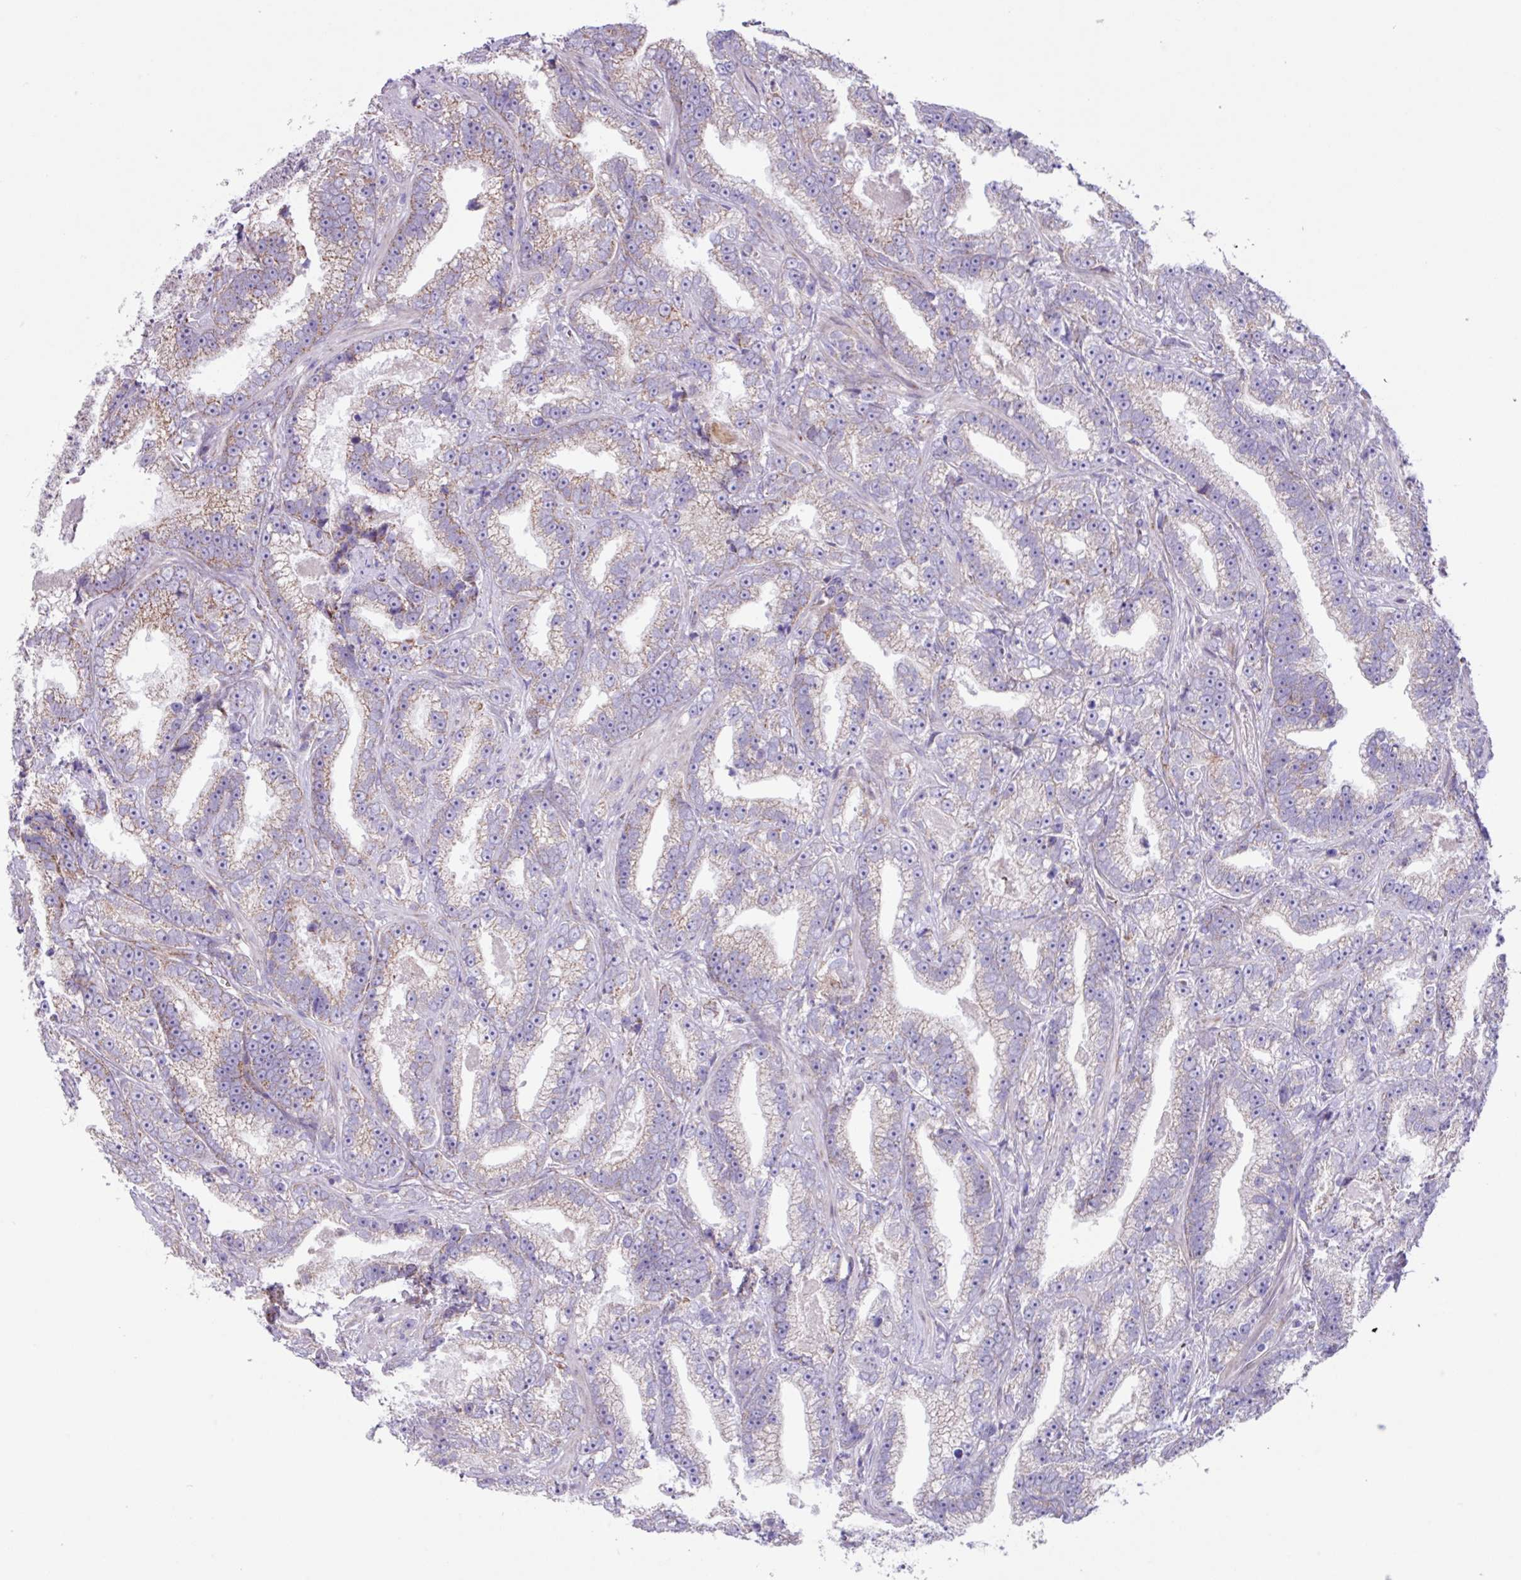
{"staining": {"intensity": "weak", "quantity": "<25%", "location": "cytoplasmic/membranous"}, "tissue": "prostate cancer", "cell_type": "Tumor cells", "image_type": "cancer", "snomed": [{"axis": "morphology", "description": "Adenocarcinoma, High grade"}, {"axis": "topography", "description": "Prostate and seminal vesicle, NOS"}], "caption": "IHC of human adenocarcinoma (high-grade) (prostate) demonstrates no staining in tumor cells. (DAB (3,3'-diaminobenzidine) immunohistochemistry visualized using brightfield microscopy, high magnification).", "gene": "OTULIN", "patient": {"sex": "male", "age": 67}}